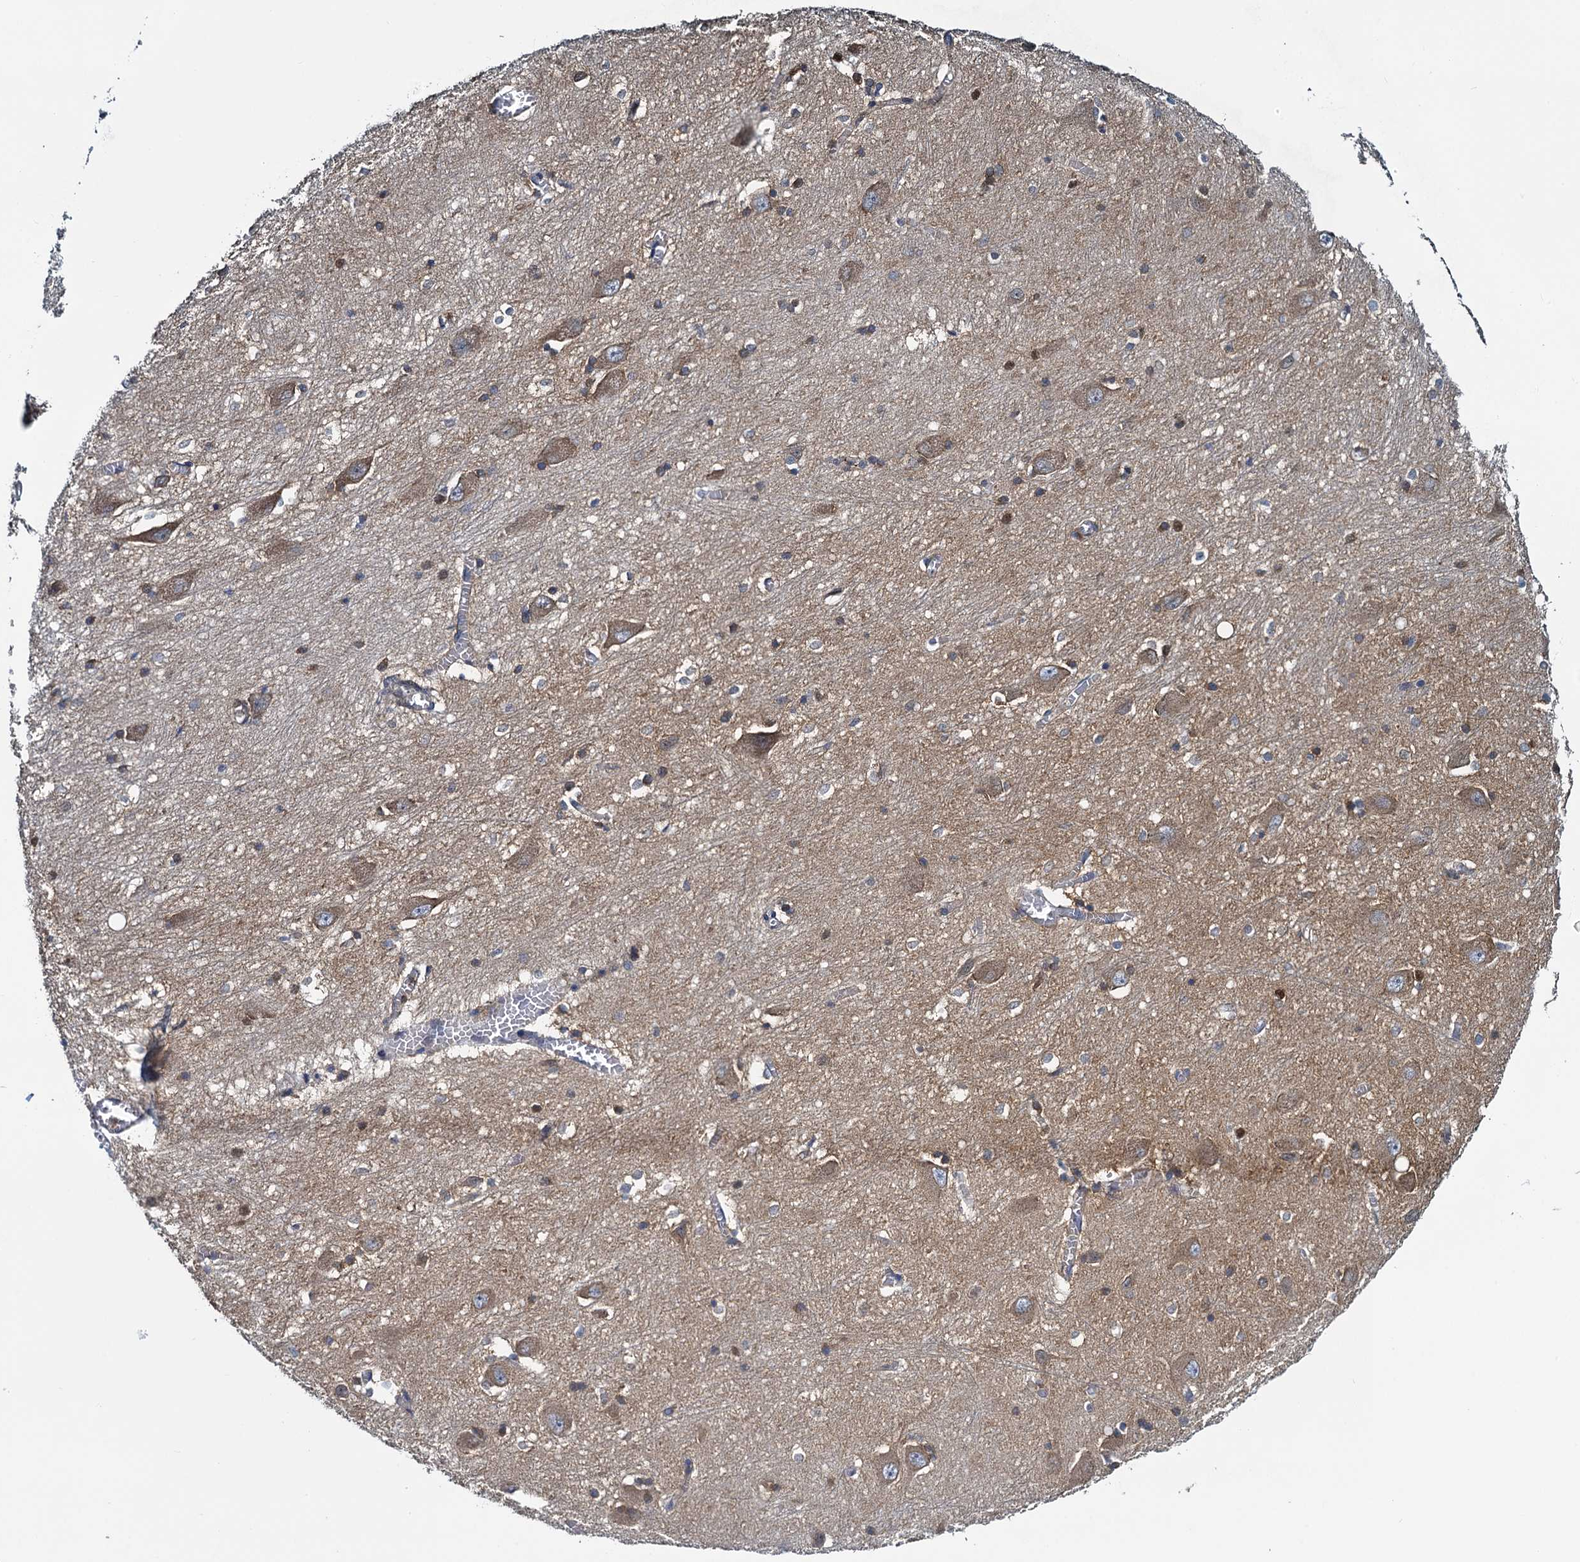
{"staining": {"intensity": "weak", "quantity": "<25%", "location": "cytoplasmic/membranous"}, "tissue": "caudate", "cell_type": "Glial cells", "image_type": "normal", "snomed": [{"axis": "morphology", "description": "Normal tissue, NOS"}, {"axis": "topography", "description": "Lateral ventricle wall"}], "caption": "IHC image of unremarkable caudate stained for a protein (brown), which exhibits no expression in glial cells.", "gene": "RNF125", "patient": {"sex": "male", "age": 37}}